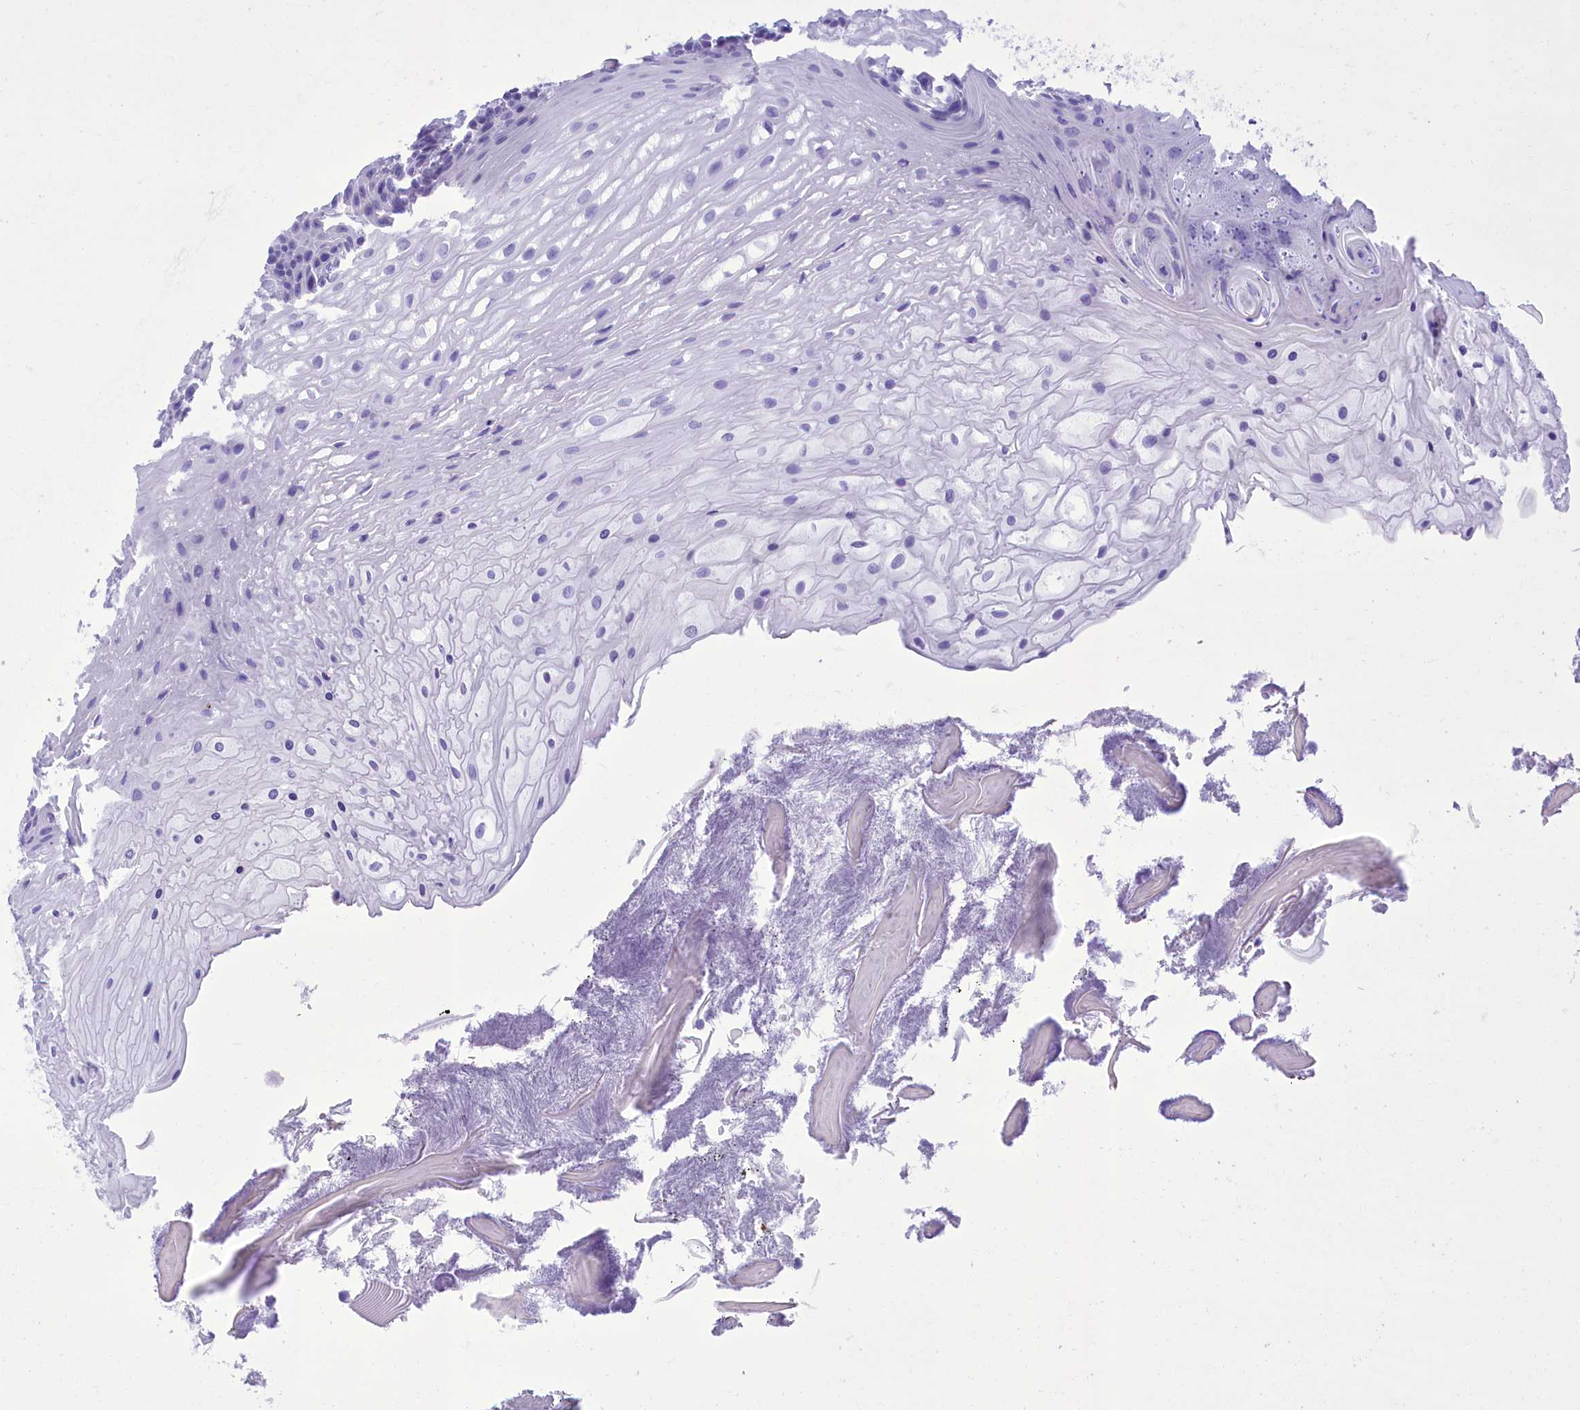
{"staining": {"intensity": "negative", "quantity": "none", "location": "none"}, "tissue": "oral mucosa", "cell_type": "Squamous epithelial cells", "image_type": "normal", "snomed": [{"axis": "morphology", "description": "Normal tissue, NOS"}, {"axis": "topography", "description": "Oral tissue"}], "caption": "This is an immunohistochemistry image of normal human oral mucosa. There is no positivity in squamous epithelial cells.", "gene": "CEACAM19", "patient": {"sex": "female", "age": 80}}